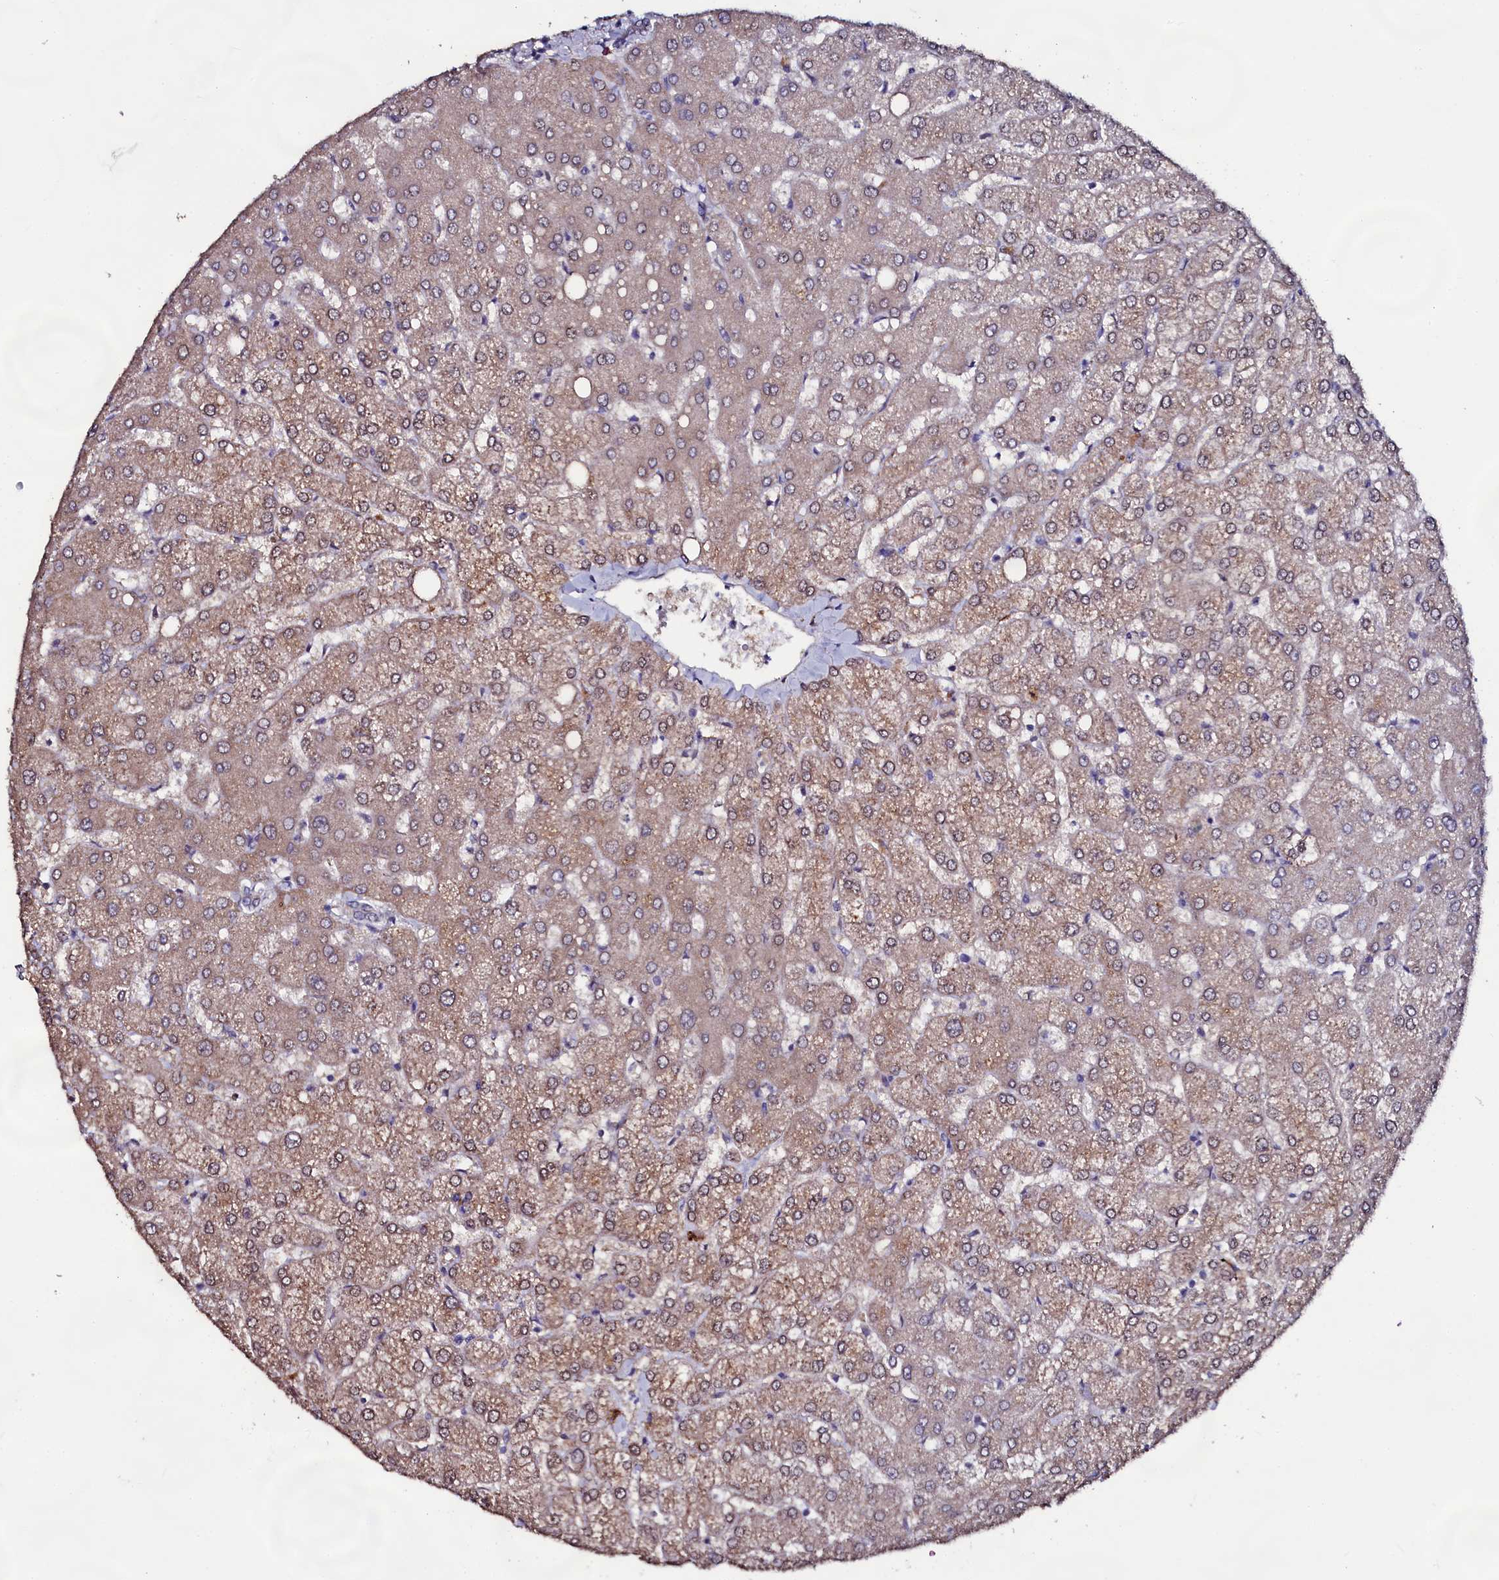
{"staining": {"intensity": "negative", "quantity": "none", "location": "none"}, "tissue": "liver", "cell_type": "Cholangiocytes", "image_type": "normal", "snomed": [{"axis": "morphology", "description": "Normal tissue, NOS"}, {"axis": "topography", "description": "Liver"}], "caption": "DAB immunohistochemical staining of normal liver displays no significant staining in cholangiocytes.", "gene": "USPL1", "patient": {"sex": "female", "age": 54}}